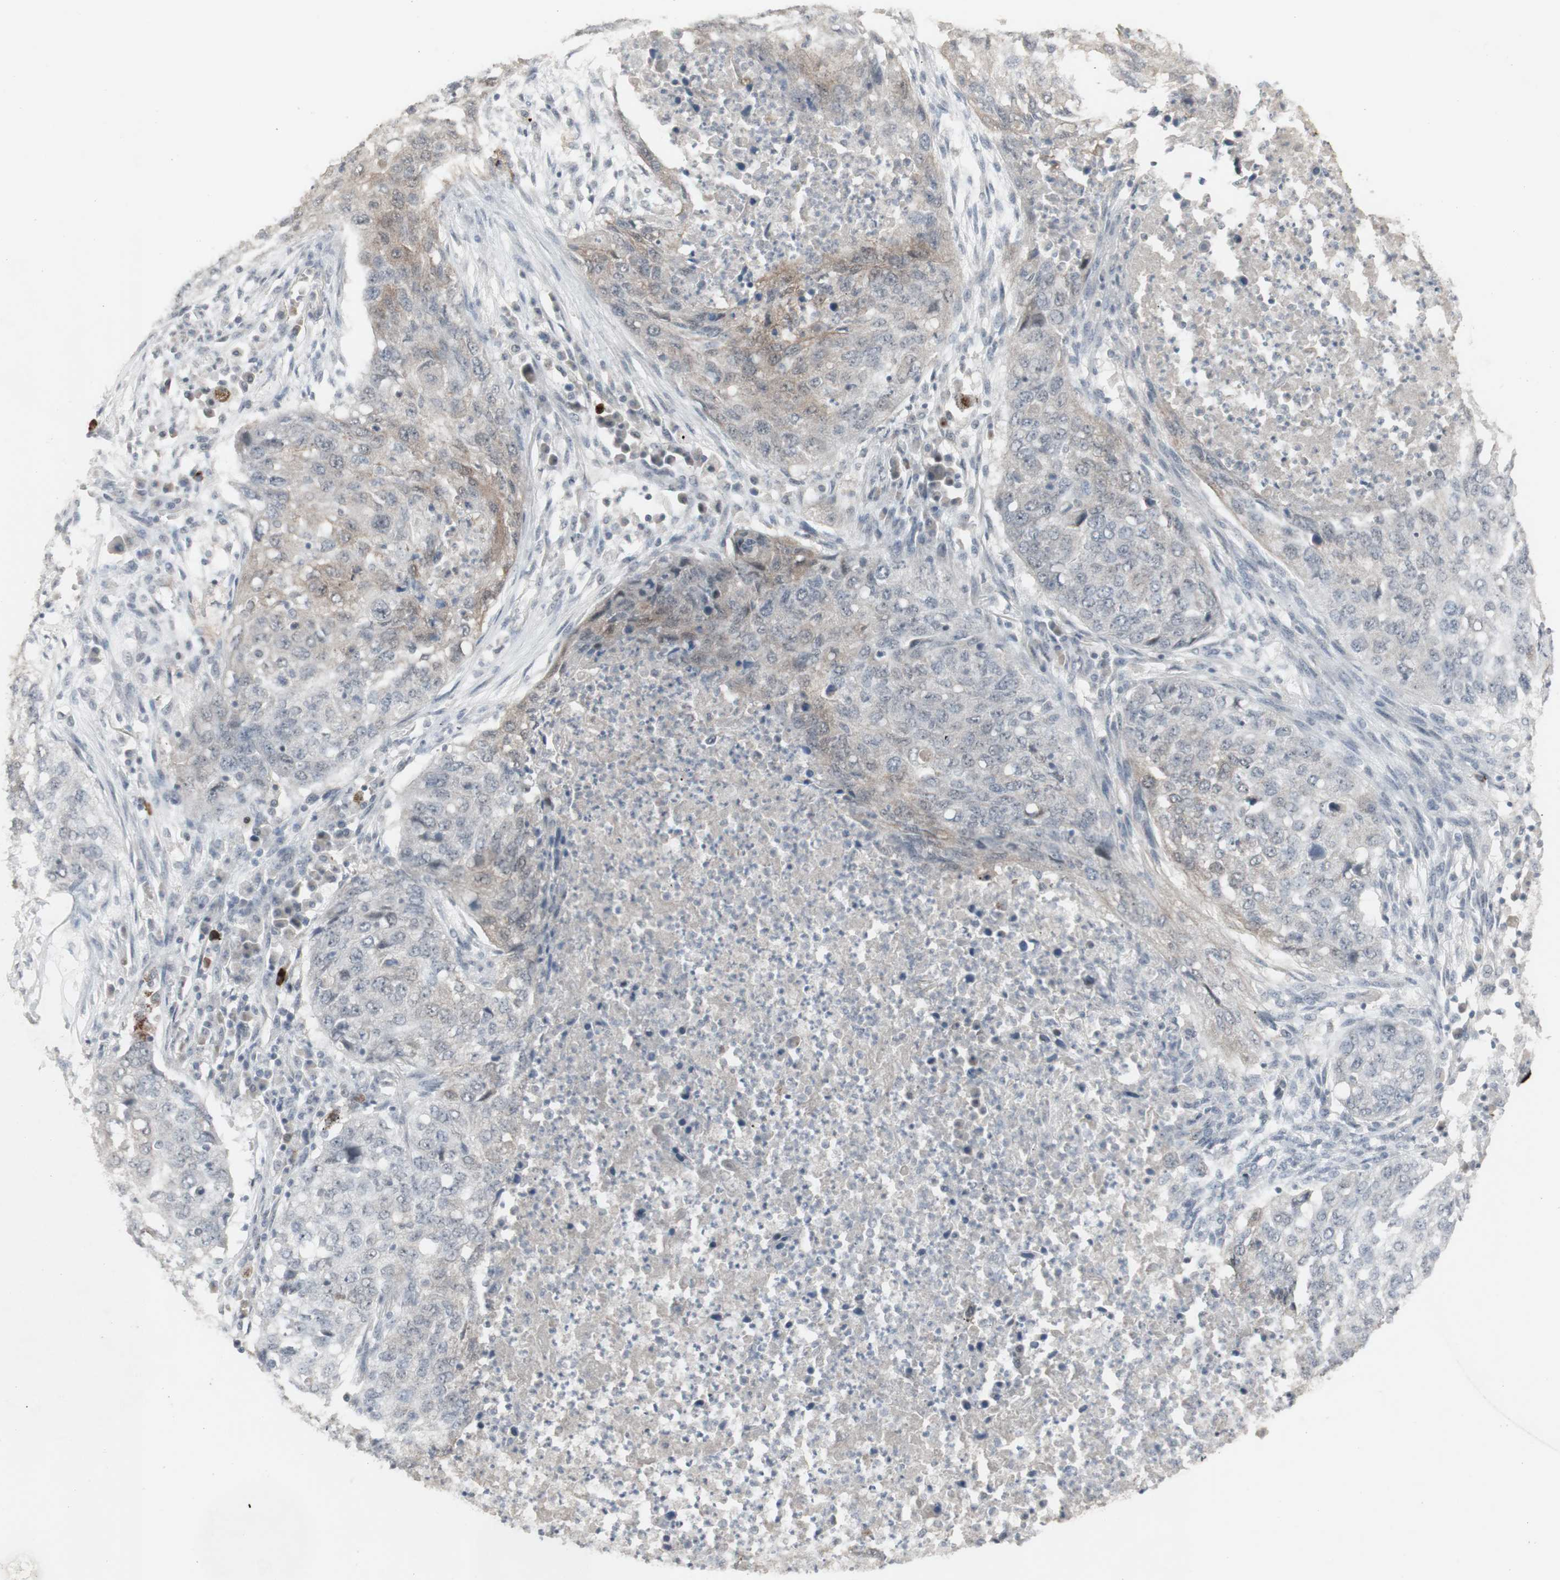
{"staining": {"intensity": "weak", "quantity": "<25%", "location": "cytoplasmic/membranous"}, "tissue": "lung cancer", "cell_type": "Tumor cells", "image_type": "cancer", "snomed": [{"axis": "morphology", "description": "Squamous cell carcinoma, NOS"}, {"axis": "topography", "description": "Lung"}], "caption": "High power microscopy image of an IHC photomicrograph of lung squamous cell carcinoma, revealing no significant positivity in tumor cells. (DAB IHC, high magnification).", "gene": "C1orf116", "patient": {"sex": "female", "age": 63}}